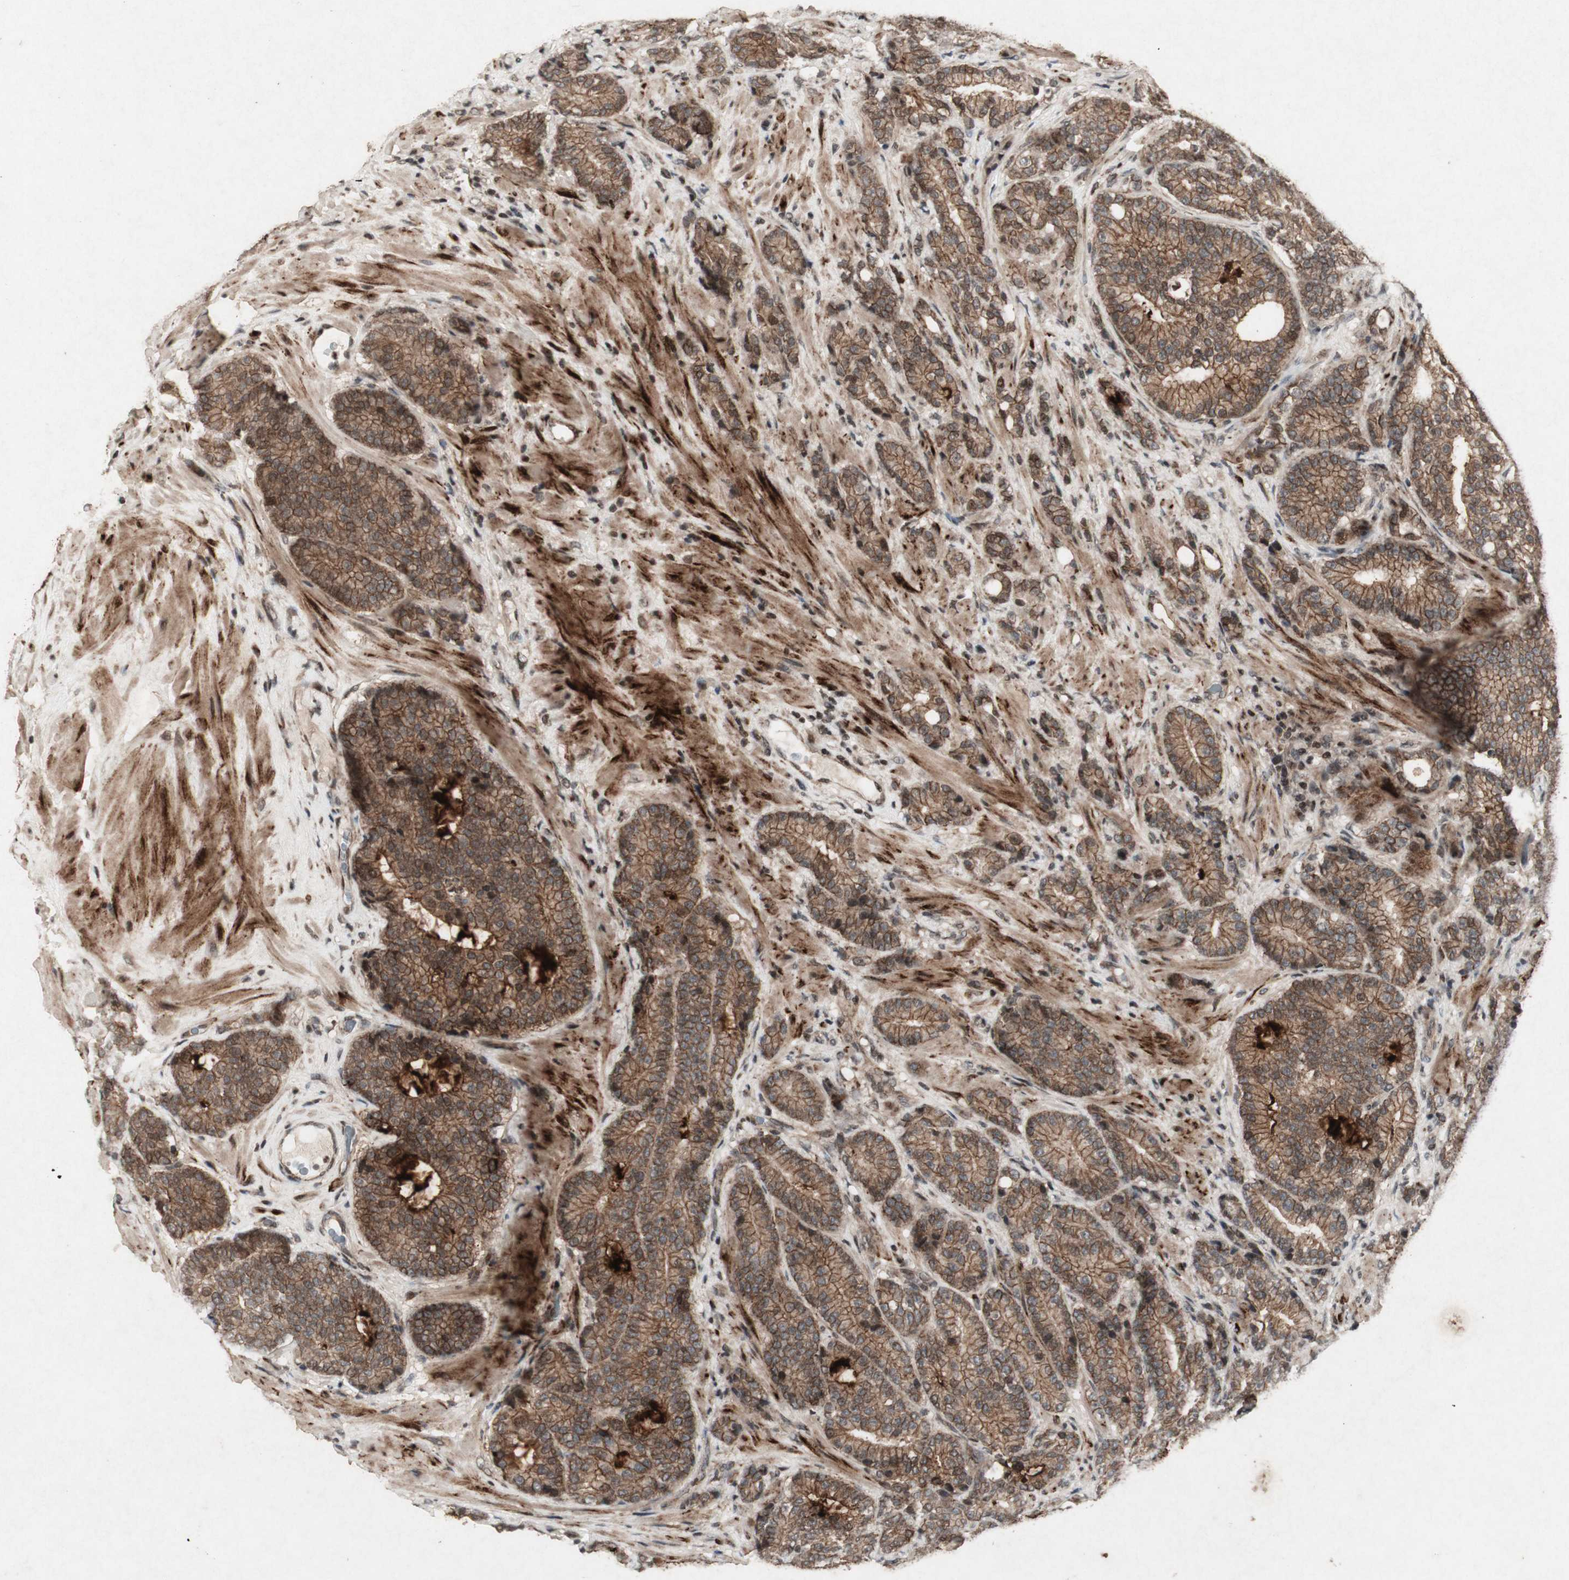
{"staining": {"intensity": "weak", "quantity": ">75%", "location": "cytoplasmic/membranous"}, "tissue": "prostate cancer", "cell_type": "Tumor cells", "image_type": "cancer", "snomed": [{"axis": "morphology", "description": "Adenocarcinoma, High grade"}, {"axis": "topography", "description": "Prostate"}], "caption": "Tumor cells reveal low levels of weak cytoplasmic/membranous staining in about >75% of cells in human prostate high-grade adenocarcinoma.", "gene": "PLXNA1", "patient": {"sex": "male", "age": 61}}